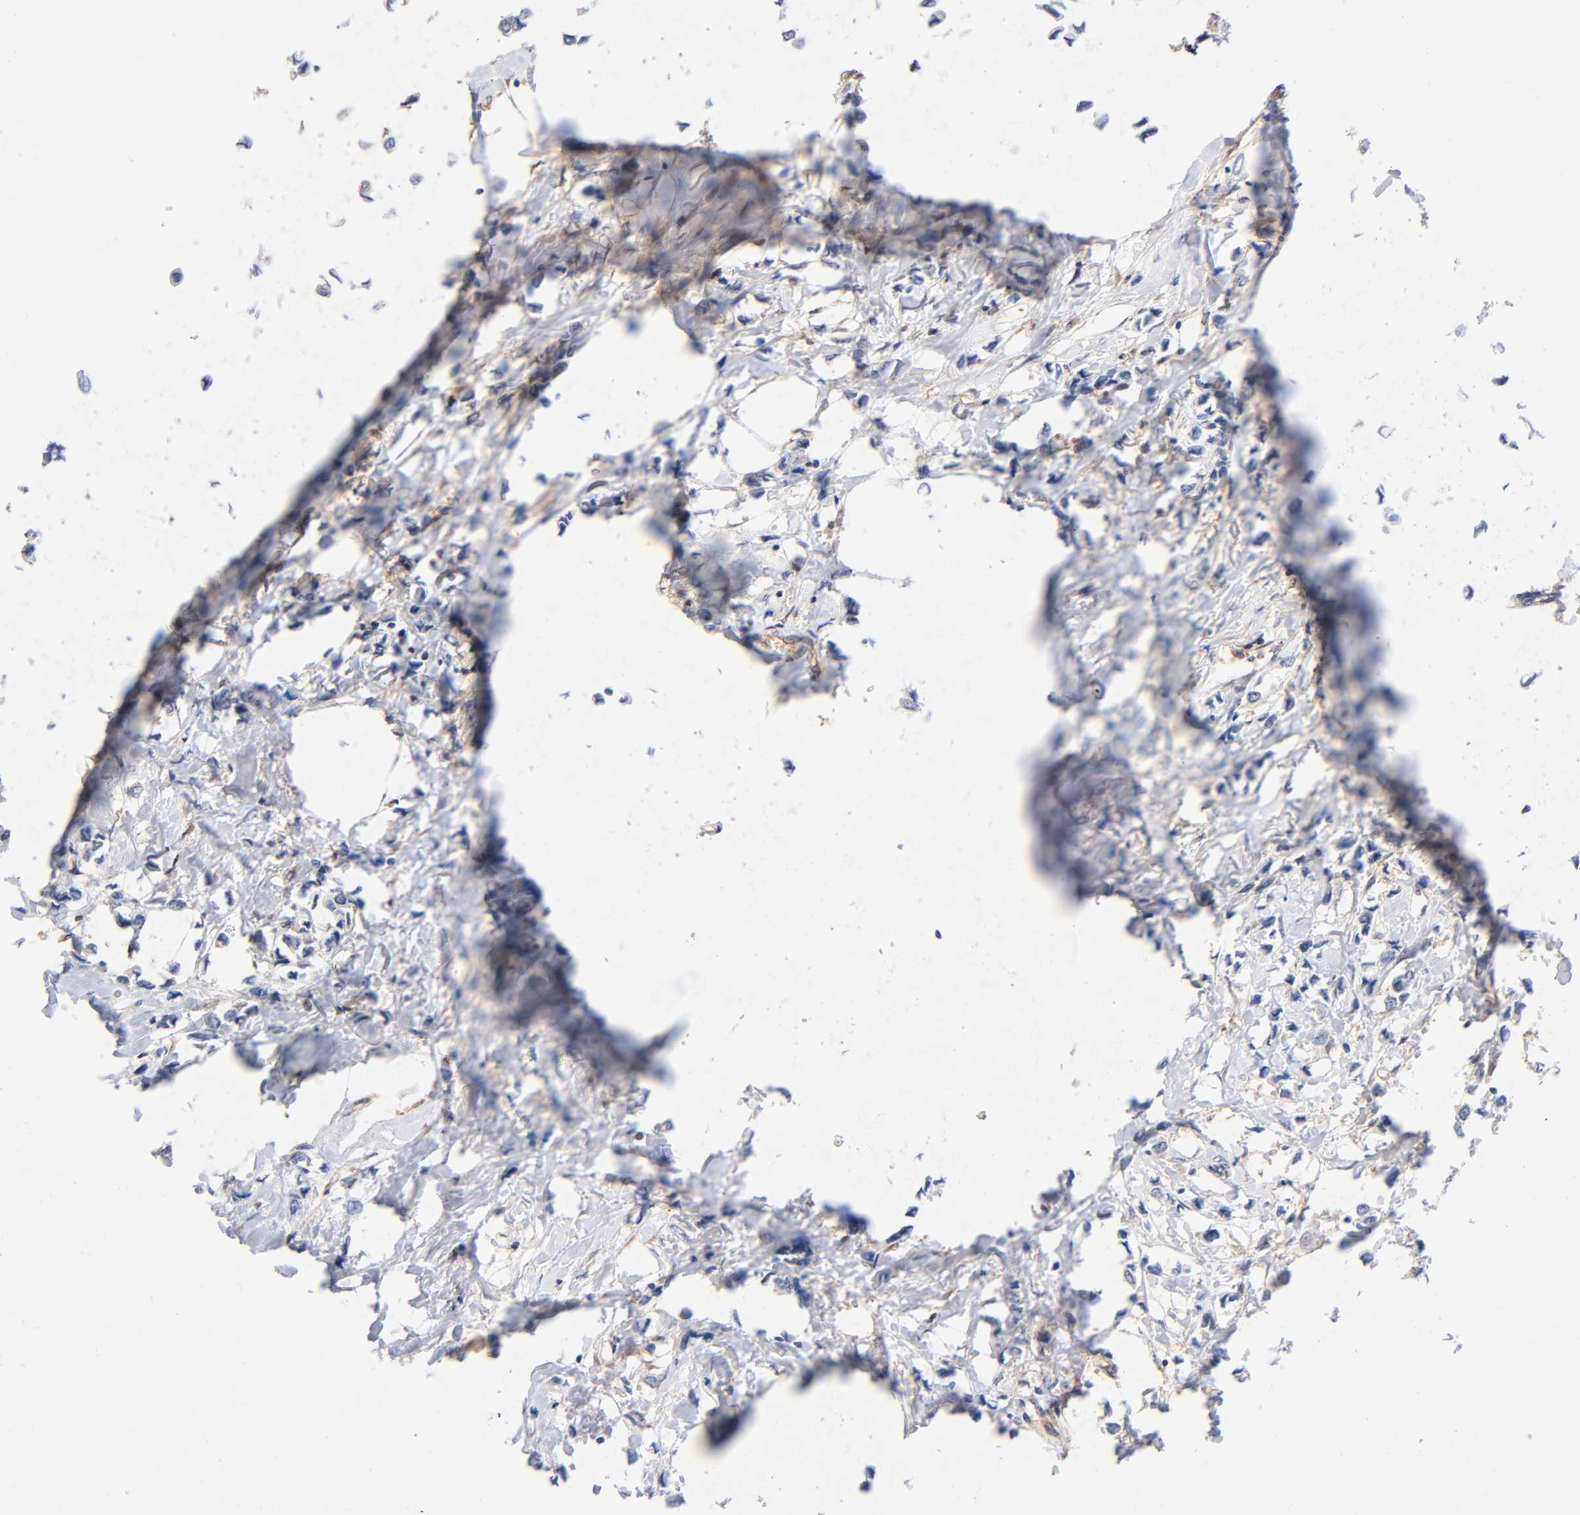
{"staining": {"intensity": "negative", "quantity": "none", "location": "none"}, "tissue": "breast cancer", "cell_type": "Tumor cells", "image_type": "cancer", "snomed": [{"axis": "morphology", "description": "Lobular carcinoma"}, {"axis": "topography", "description": "Breast"}], "caption": "Breast cancer stained for a protein using immunohistochemistry (IHC) exhibits no expression tumor cells.", "gene": "PAFAH1B1", "patient": {"sex": "female", "age": 51}}